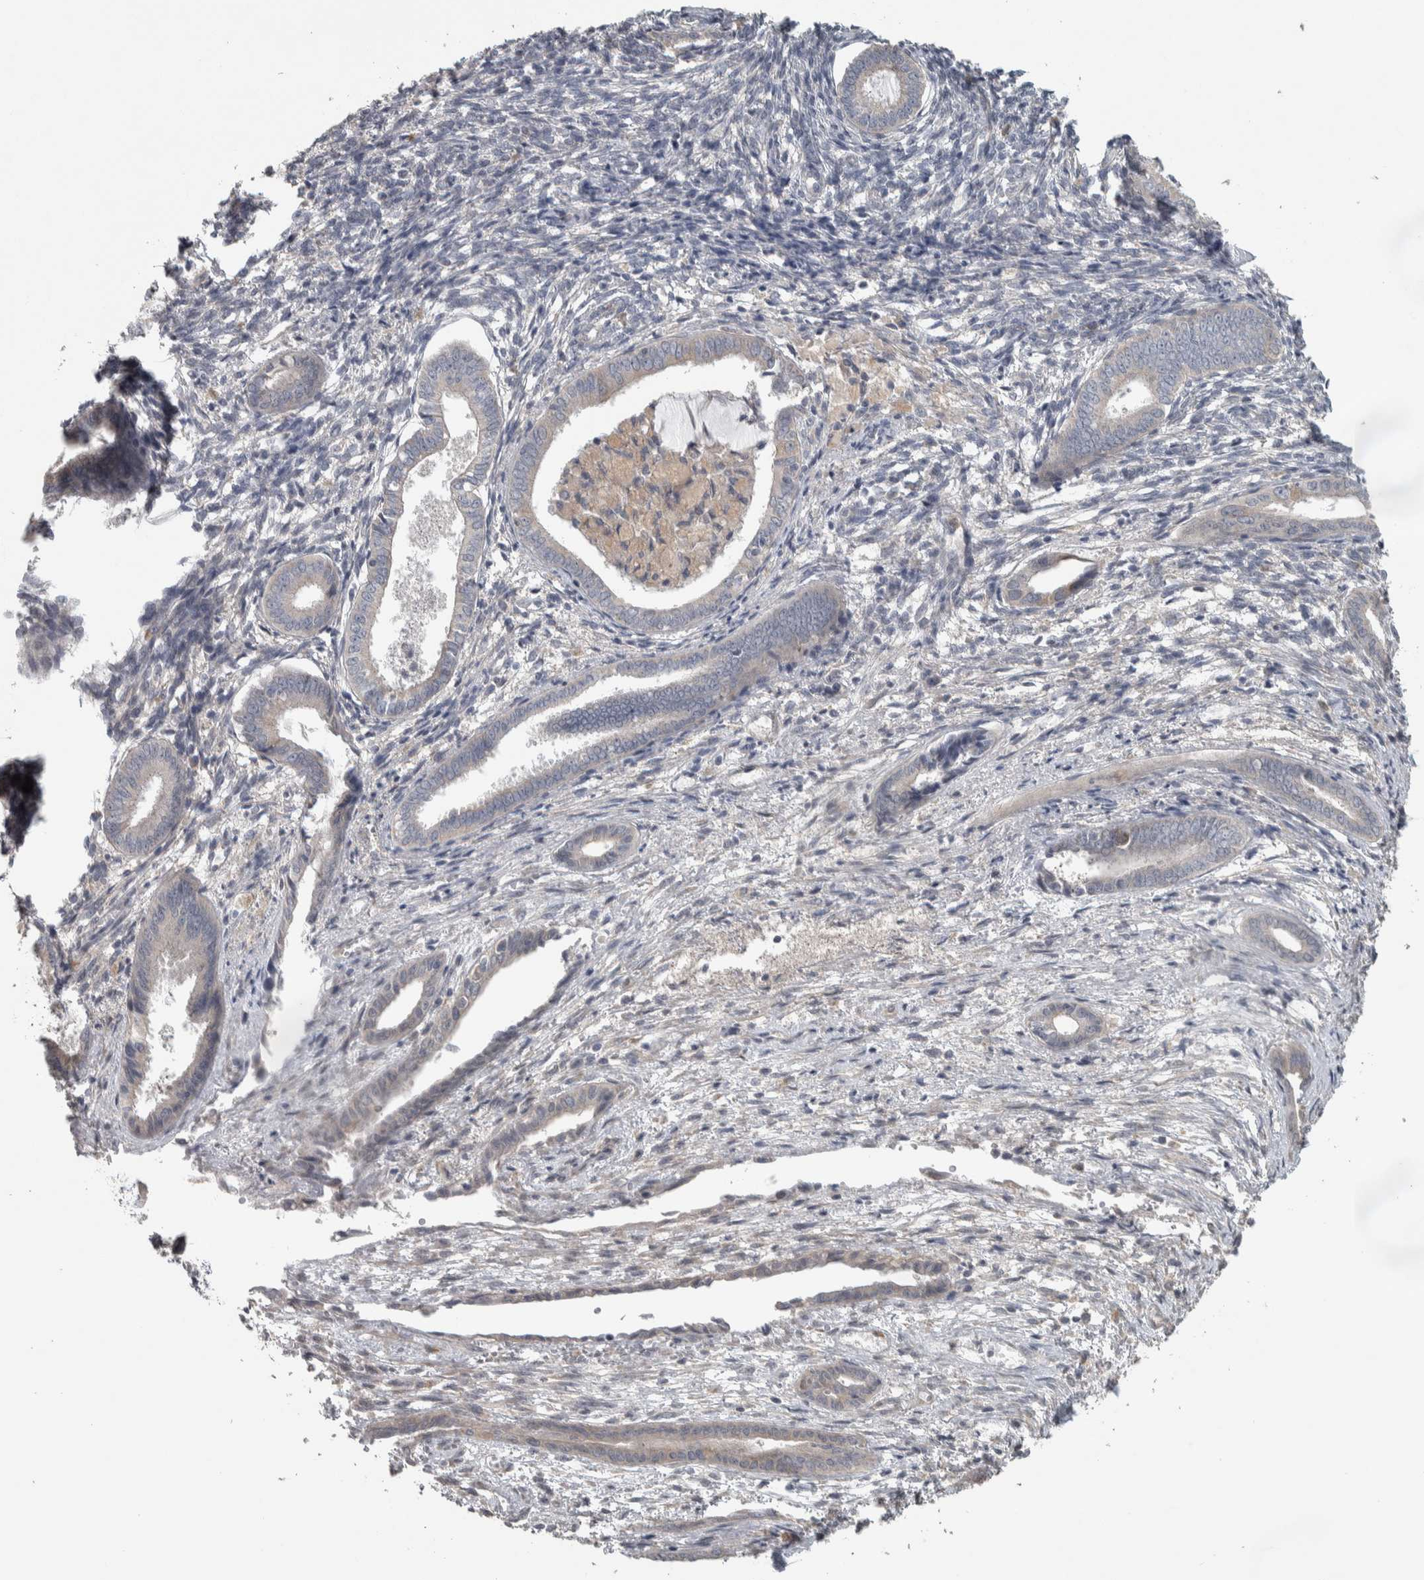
{"staining": {"intensity": "negative", "quantity": "none", "location": "none"}, "tissue": "endometrium", "cell_type": "Cells in endometrial stroma", "image_type": "normal", "snomed": [{"axis": "morphology", "description": "Normal tissue, NOS"}, {"axis": "topography", "description": "Endometrium"}], "caption": "Cells in endometrial stroma are negative for brown protein staining in benign endometrium. (Brightfield microscopy of DAB (3,3'-diaminobenzidine) immunohistochemistry (IHC) at high magnification).", "gene": "SRP68", "patient": {"sex": "female", "age": 56}}